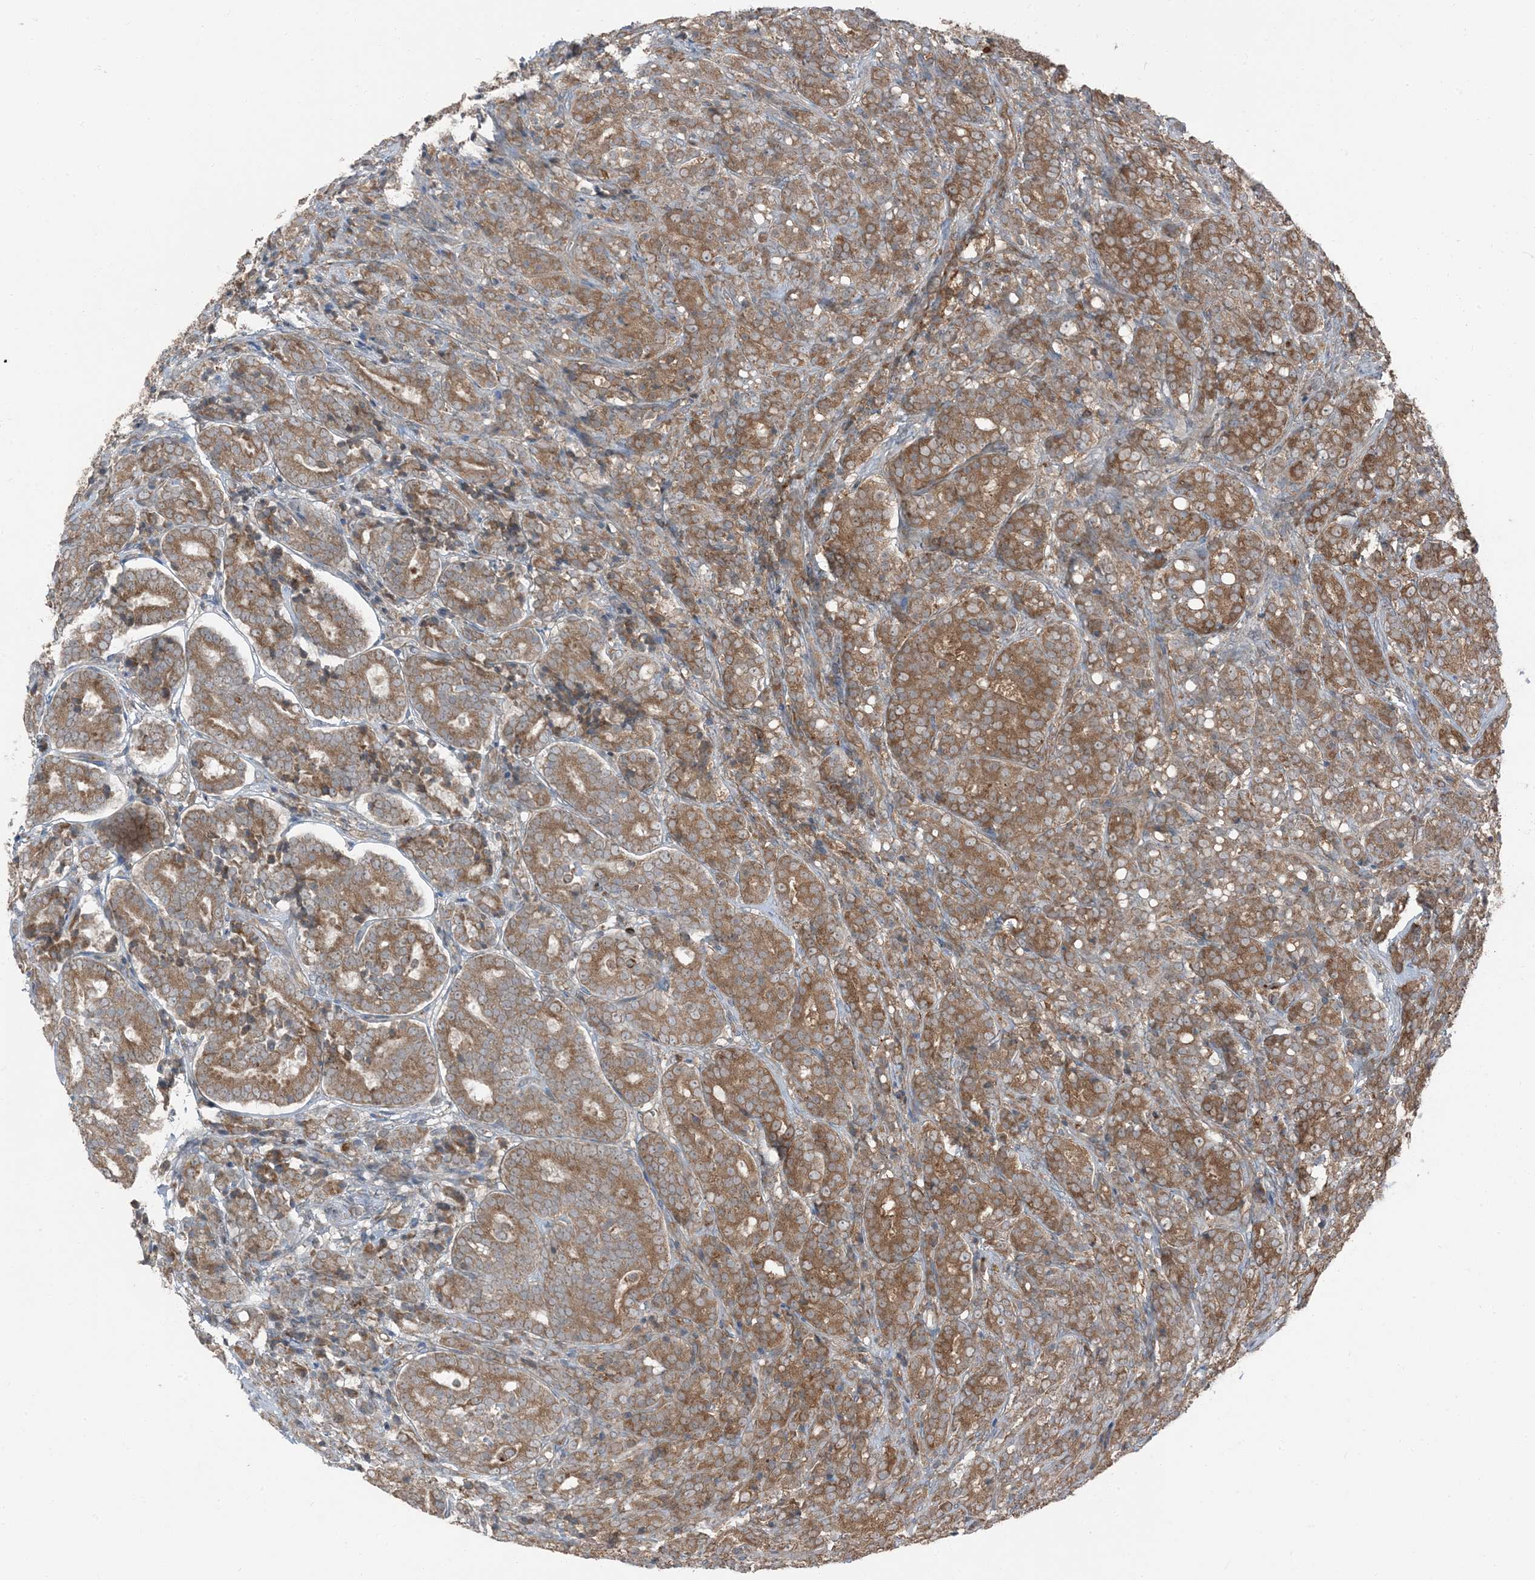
{"staining": {"intensity": "moderate", "quantity": ">75%", "location": "cytoplasmic/membranous"}, "tissue": "prostate cancer", "cell_type": "Tumor cells", "image_type": "cancer", "snomed": [{"axis": "morphology", "description": "Adenocarcinoma, High grade"}, {"axis": "topography", "description": "Prostate"}], "caption": "Protein staining by immunohistochemistry (IHC) demonstrates moderate cytoplasmic/membranous expression in approximately >75% of tumor cells in high-grade adenocarcinoma (prostate).", "gene": "RAB3GAP1", "patient": {"sex": "male", "age": 62}}